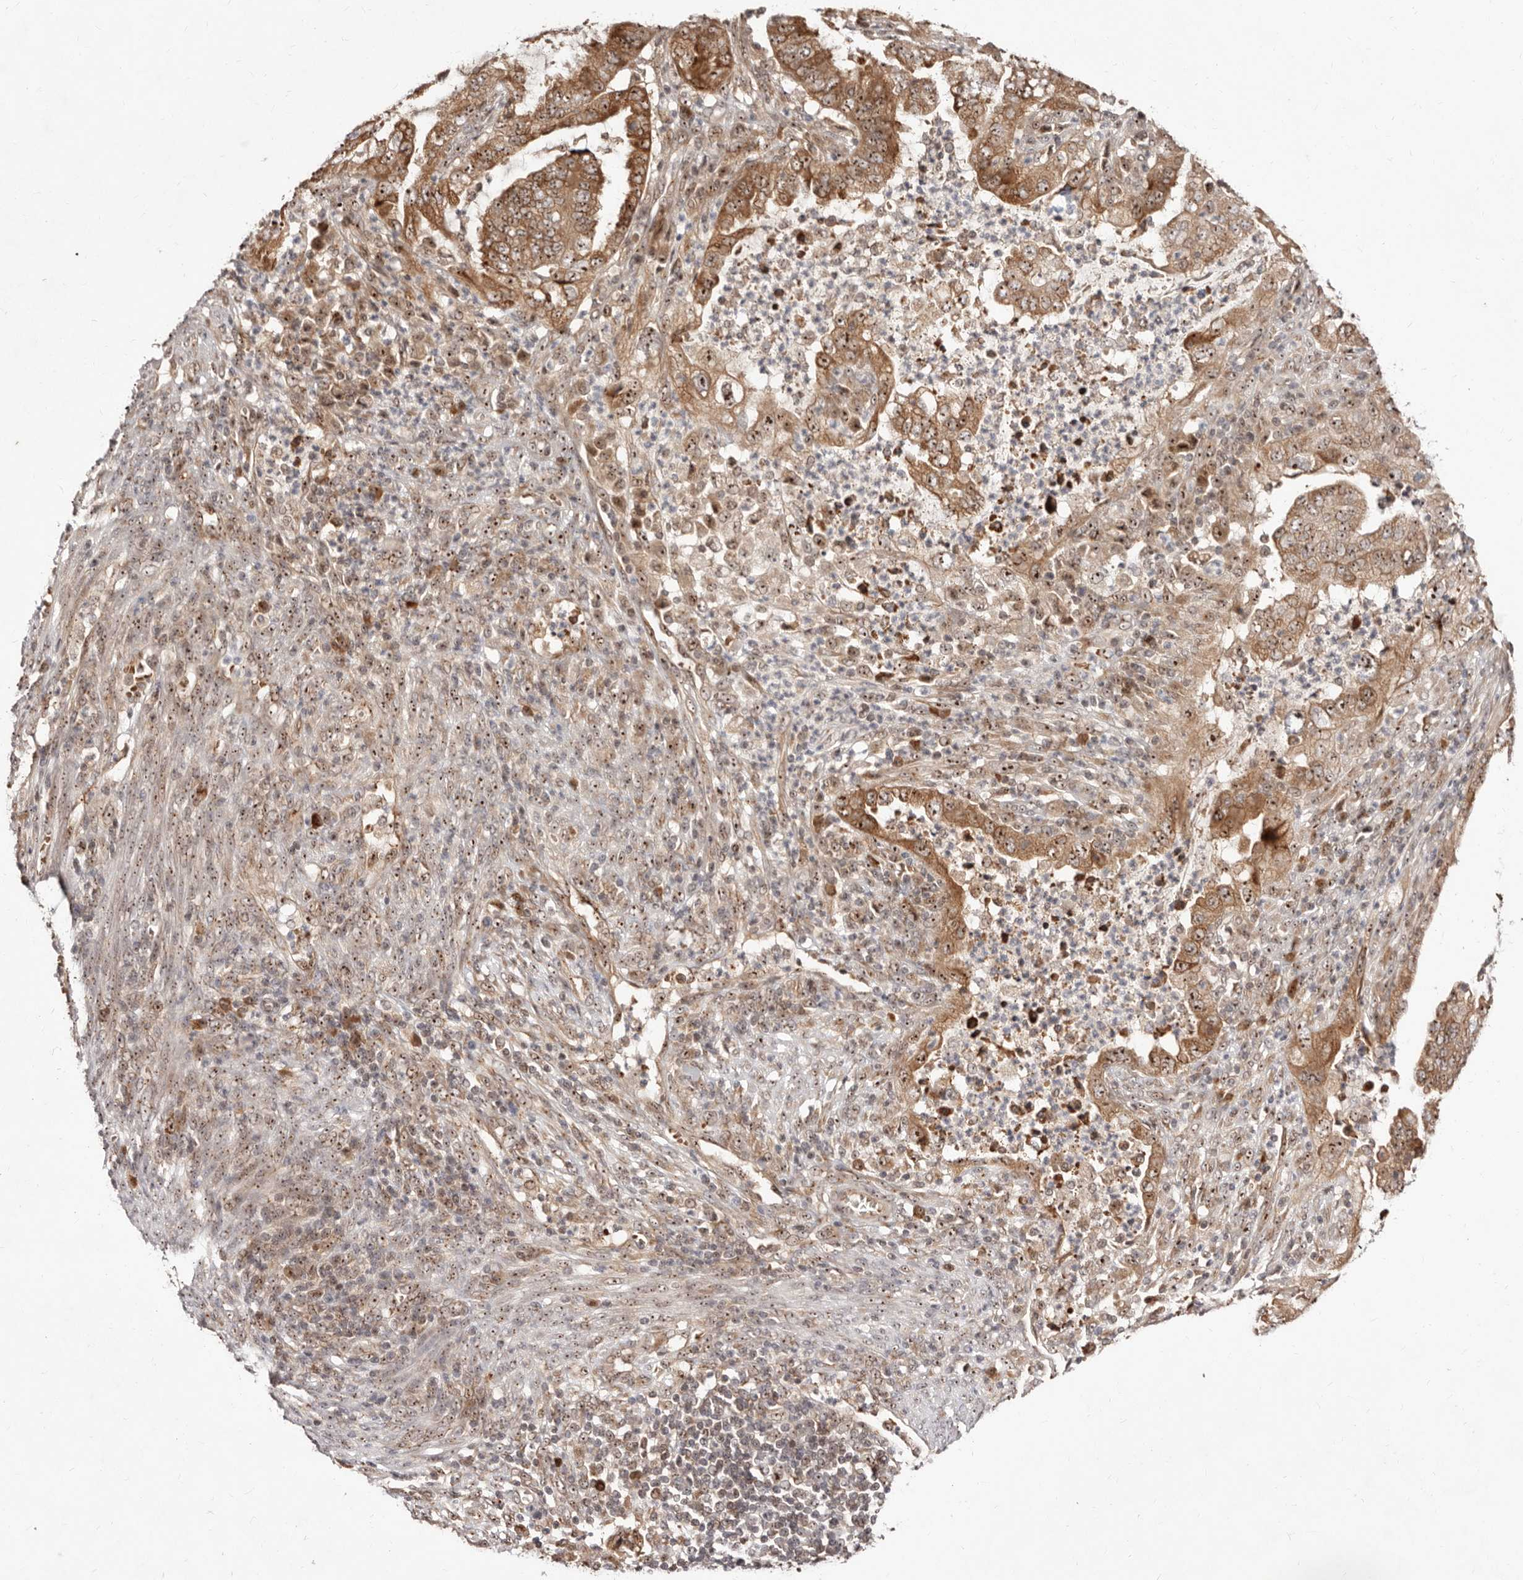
{"staining": {"intensity": "moderate", "quantity": ">75%", "location": "cytoplasmic/membranous,nuclear"}, "tissue": "endometrial cancer", "cell_type": "Tumor cells", "image_type": "cancer", "snomed": [{"axis": "morphology", "description": "Adenocarcinoma, NOS"}, {"axis": "topography", "description": "Endometrium"}], "caption": "Tumor cells display medium levels of moderate cytoplasmic/membranous and nuclear positivity in about >75% of cells in human endometrial cancer (adenocarcinoma). The staining was performed using DAB to visualize the protein expression in brown, while the nuclei were stained in blue with hematoxylin (Magnification: 20x).", "gene": "APOL6", "patient": {"sex": "female", "age": 51}}